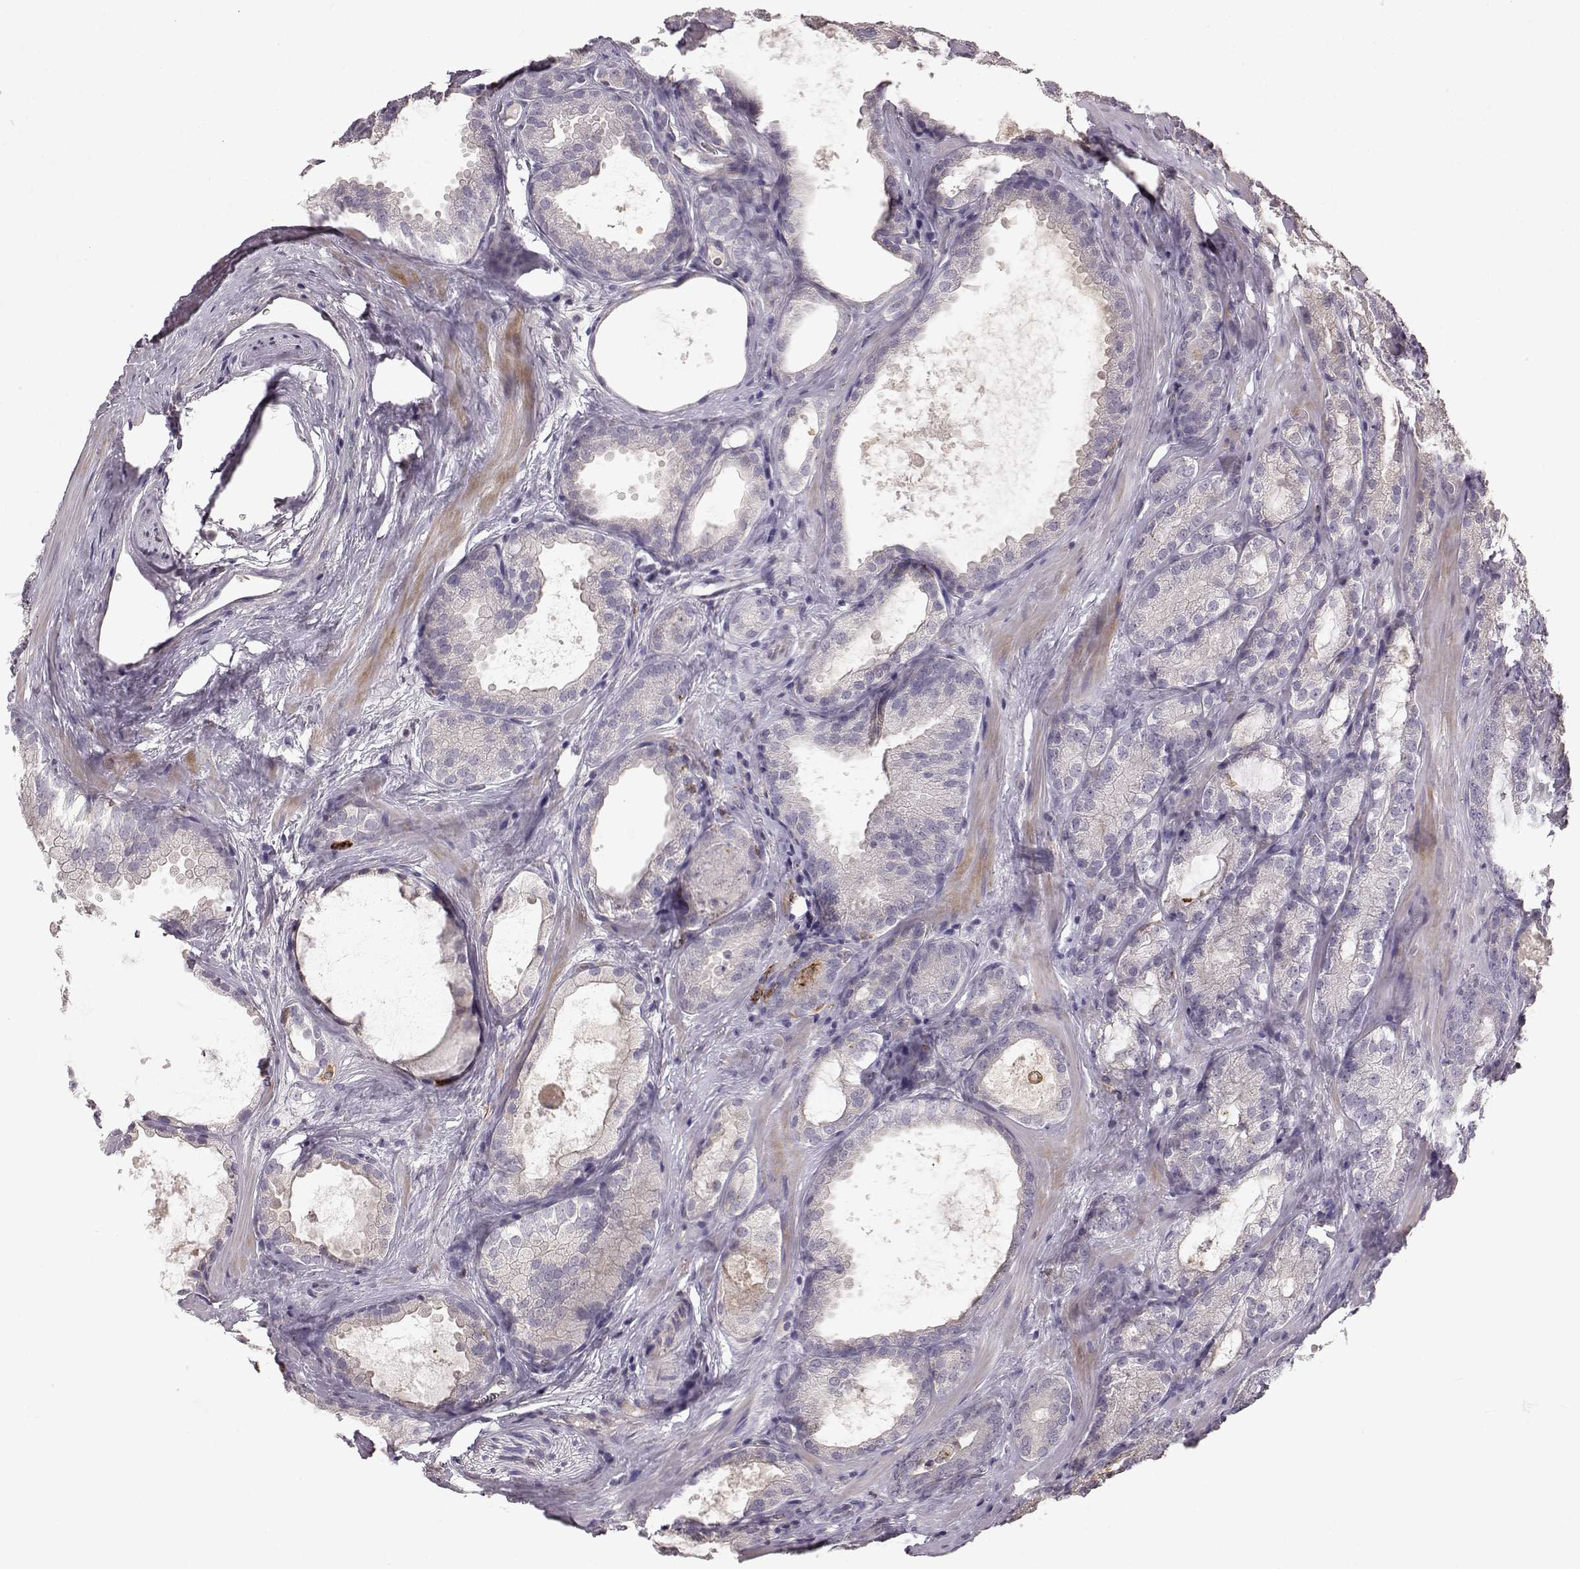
{"staining": {"intensity": "negative", "quantity": "none", "location": "none"}, "tissue": "prostate cancer", "cell_type": "Tumor cells", "image_type": "cancer", "snomed": [{"axis": "morphology", "description": "Adenocarcinoma, High grade"}, {"axis": "topography", "description": "Prostate"}], "caption": "A high-resolution photomicrograph shows IHC staining of prostate cancer, which reveals no significant expression in tumor cells. (DAB (3,3'-diaminobenzidine) IHC with hematoxylin counter stain).", "gene": "CCNF", "patient": {"sex": "male", "age": 64}}